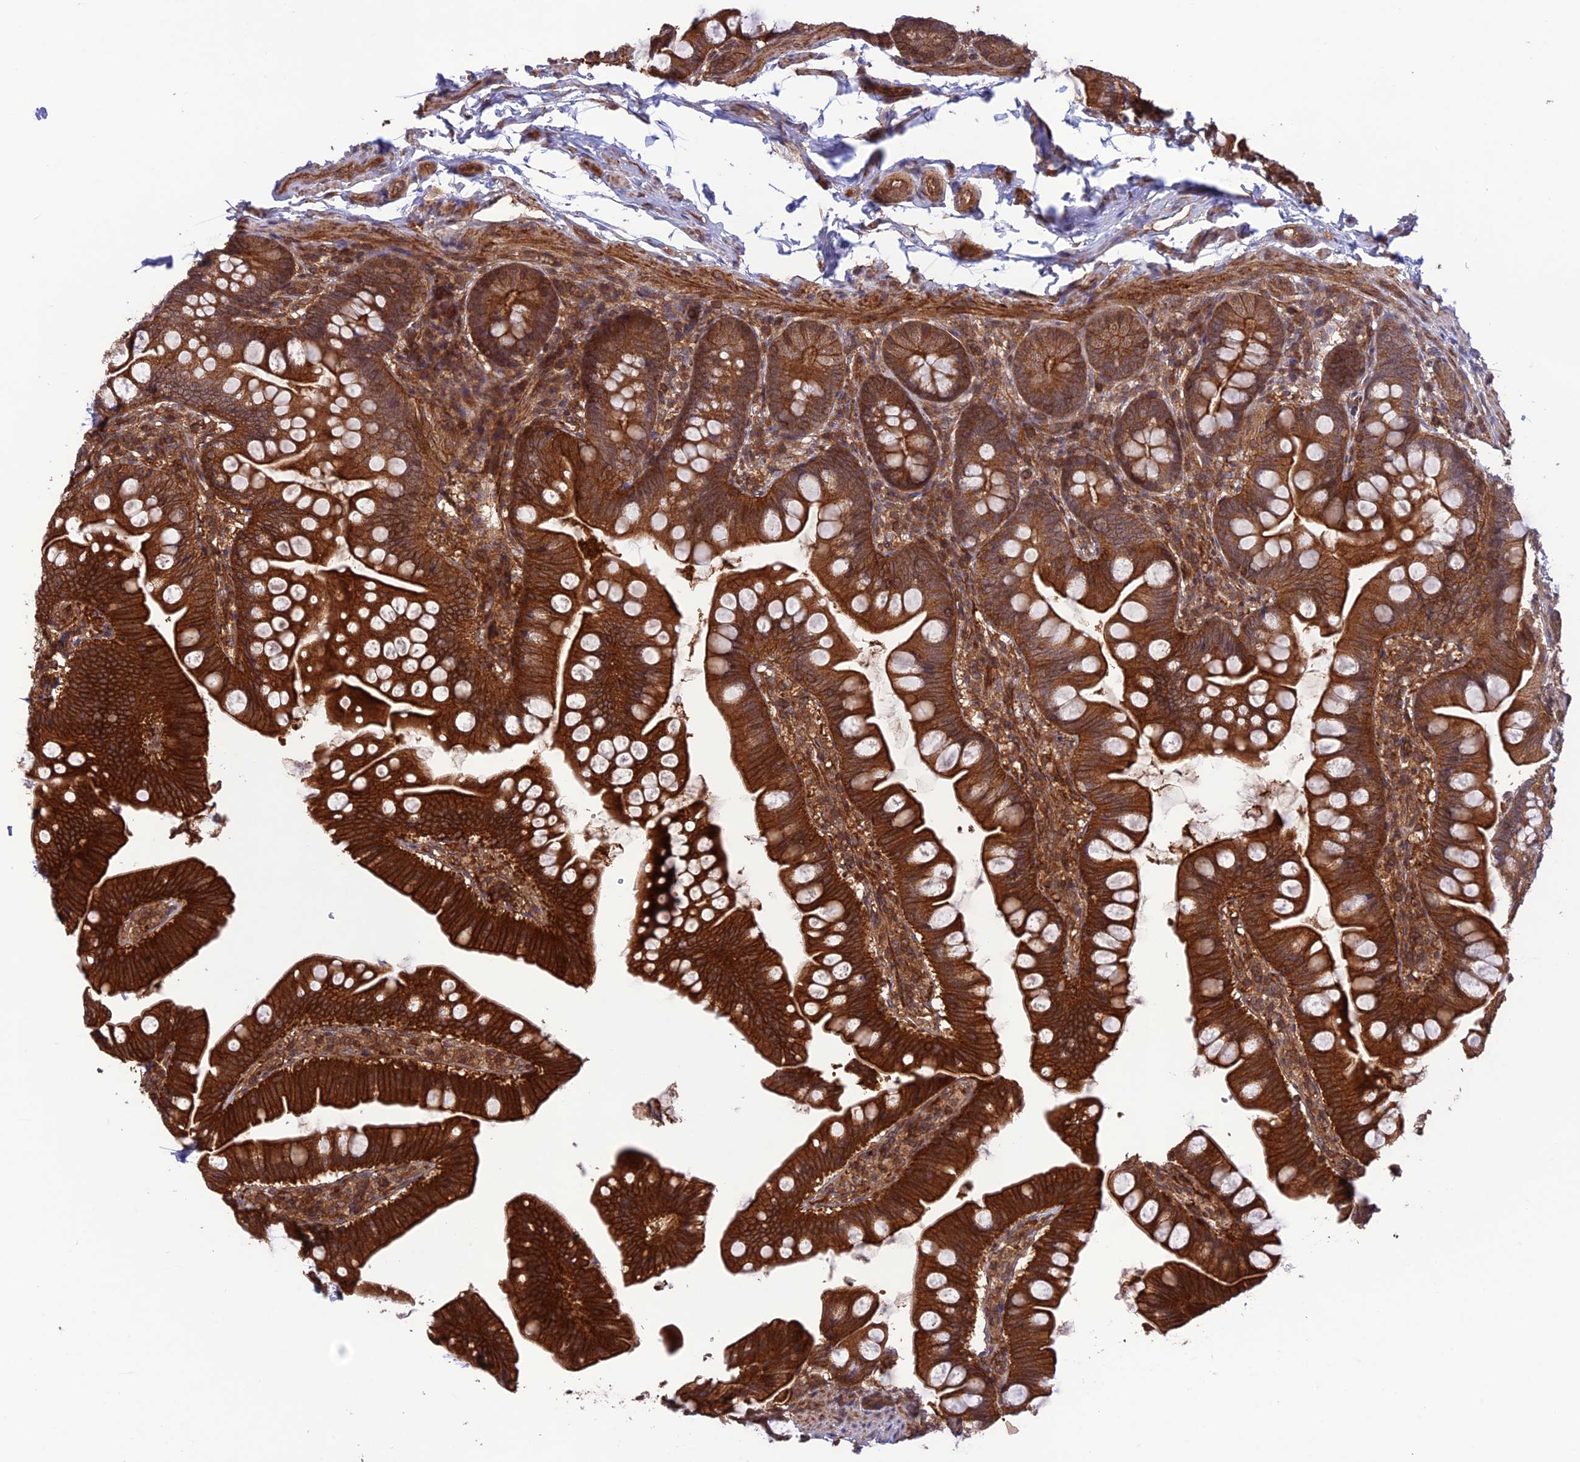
{"staining": {"intensity": "strong", "quantity": ">75%", "location": "cytoplasmic/membranous"}, "tissue": "small intestine", "cell_type": "Glandular cells", "image_type": "normal", "snomed": [{"axis": "morphology", "description": "Normal tissue, NOS"}, {"axis": "topography", "description": "Small intestine"}], "caption": "An immunohistochemistry photomicrograph of unremarkable tissue is shown. Protein staining in brown highlights strong cytoplasmic/membranous positivity in small intestine within glandular cells. The staining was performed using DAB (3,3'-diaminobenzidine), with brown indicating positive protein expression. Nuclei are stained blue with hematoxylin.", "gene": "FCHSD1", "patient": {"sex": "male", "age": 7}}